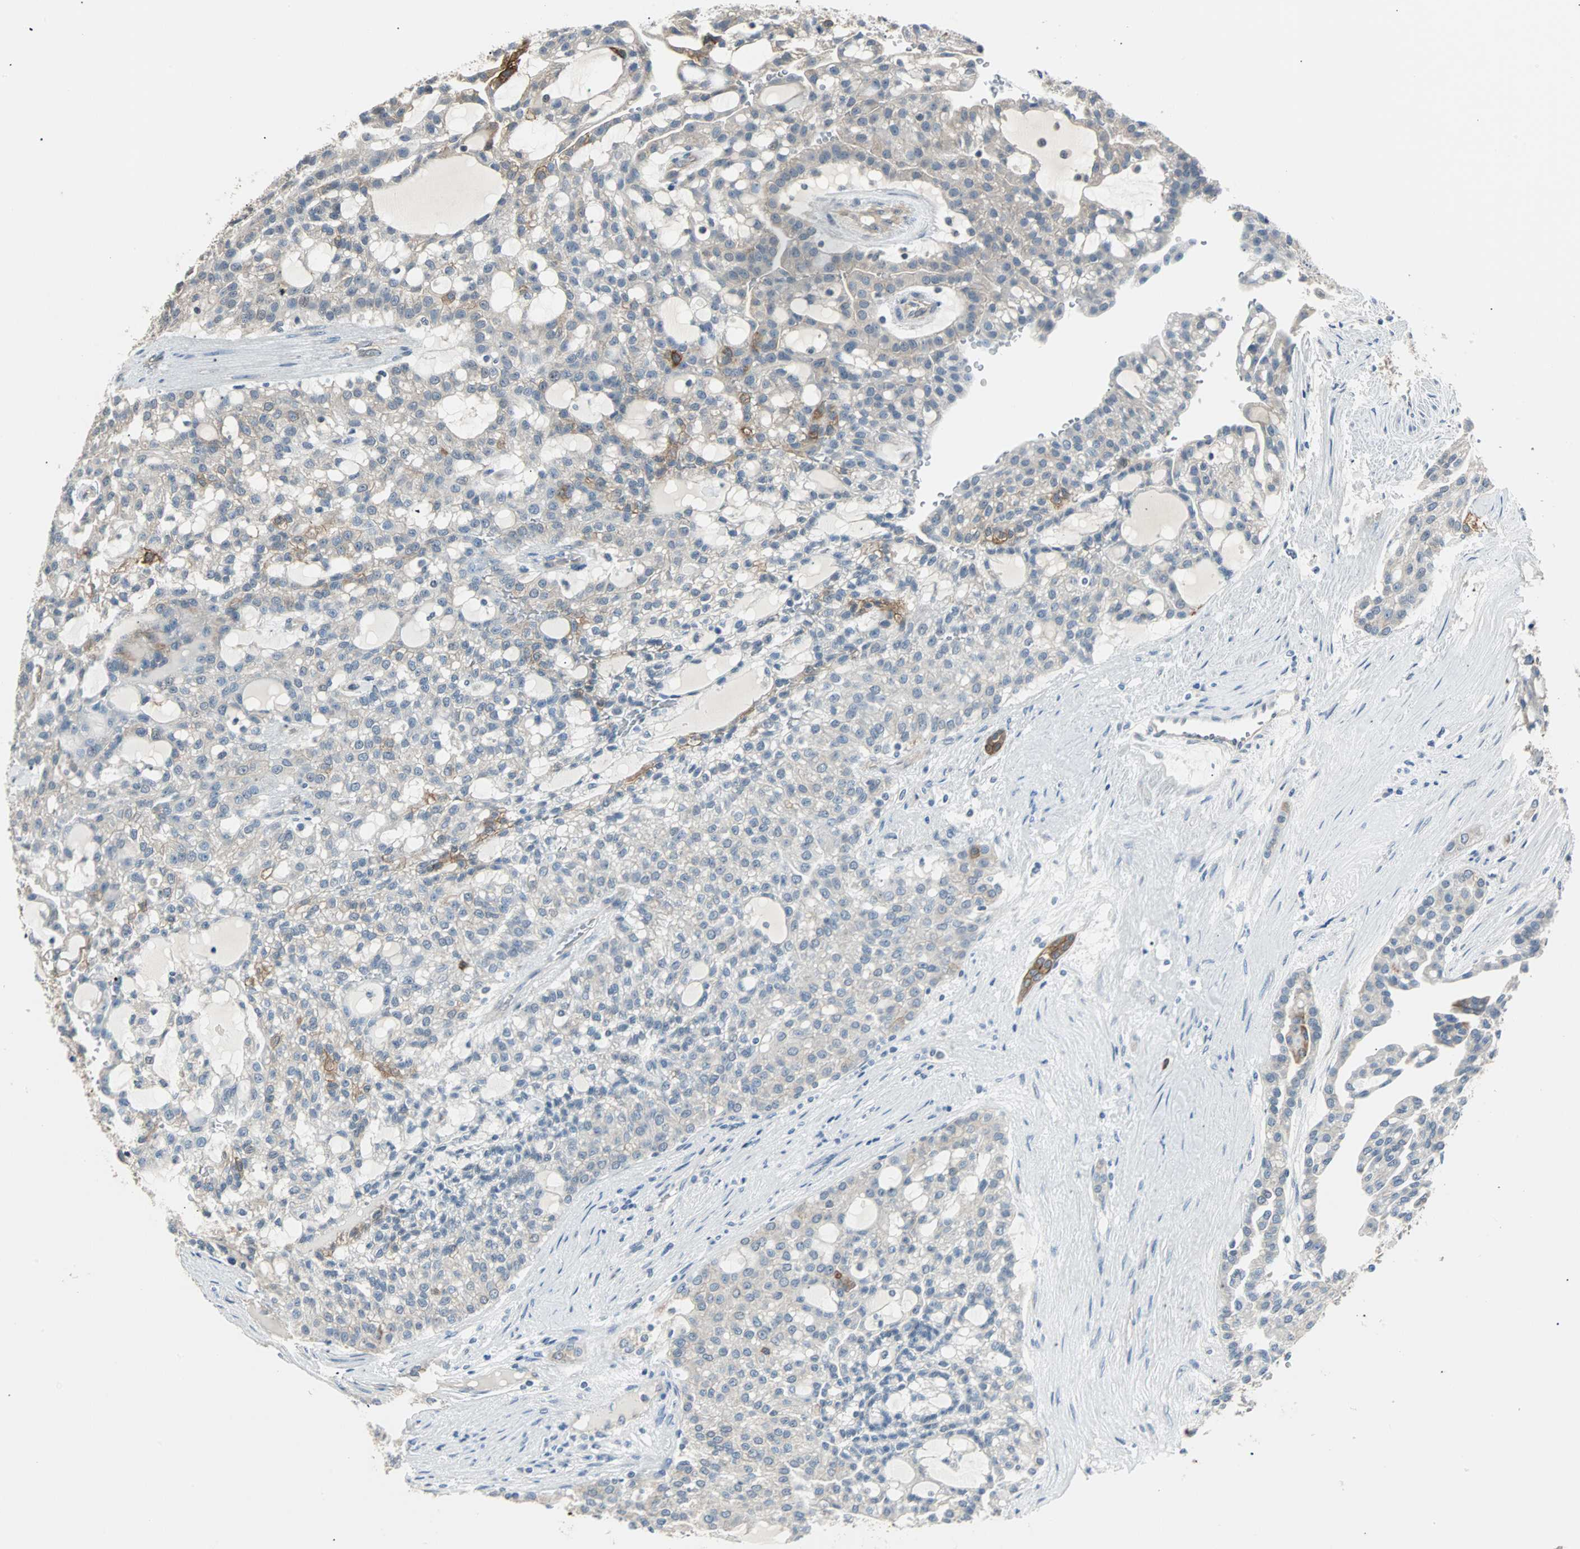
{"staining": {"intensity": "weak", "quantity": "25%-75%", "location": "cytoplasmic/membranous"}, "tissue": "renal cancer", "cell_type": "Tumor cells", "image_type": "cancer", "snomed": [{"axis": "morphology", "description": "Adenocarcinoma, NOS"}, {"axis": "topography", "description": "Kidney"}], "caption": "Renal adenocarcinoma was stained to show a protein in brown. There is low levels of weak cytoplasmic/membranous staining in about 25%-75% of tumor cells. (Stains: DAB in brown, nuclei in blue, Microscopy: brightfield microscopy at high magnification).", "gene": "CMC2", "patient": {"sex": "male", "age": 63}}